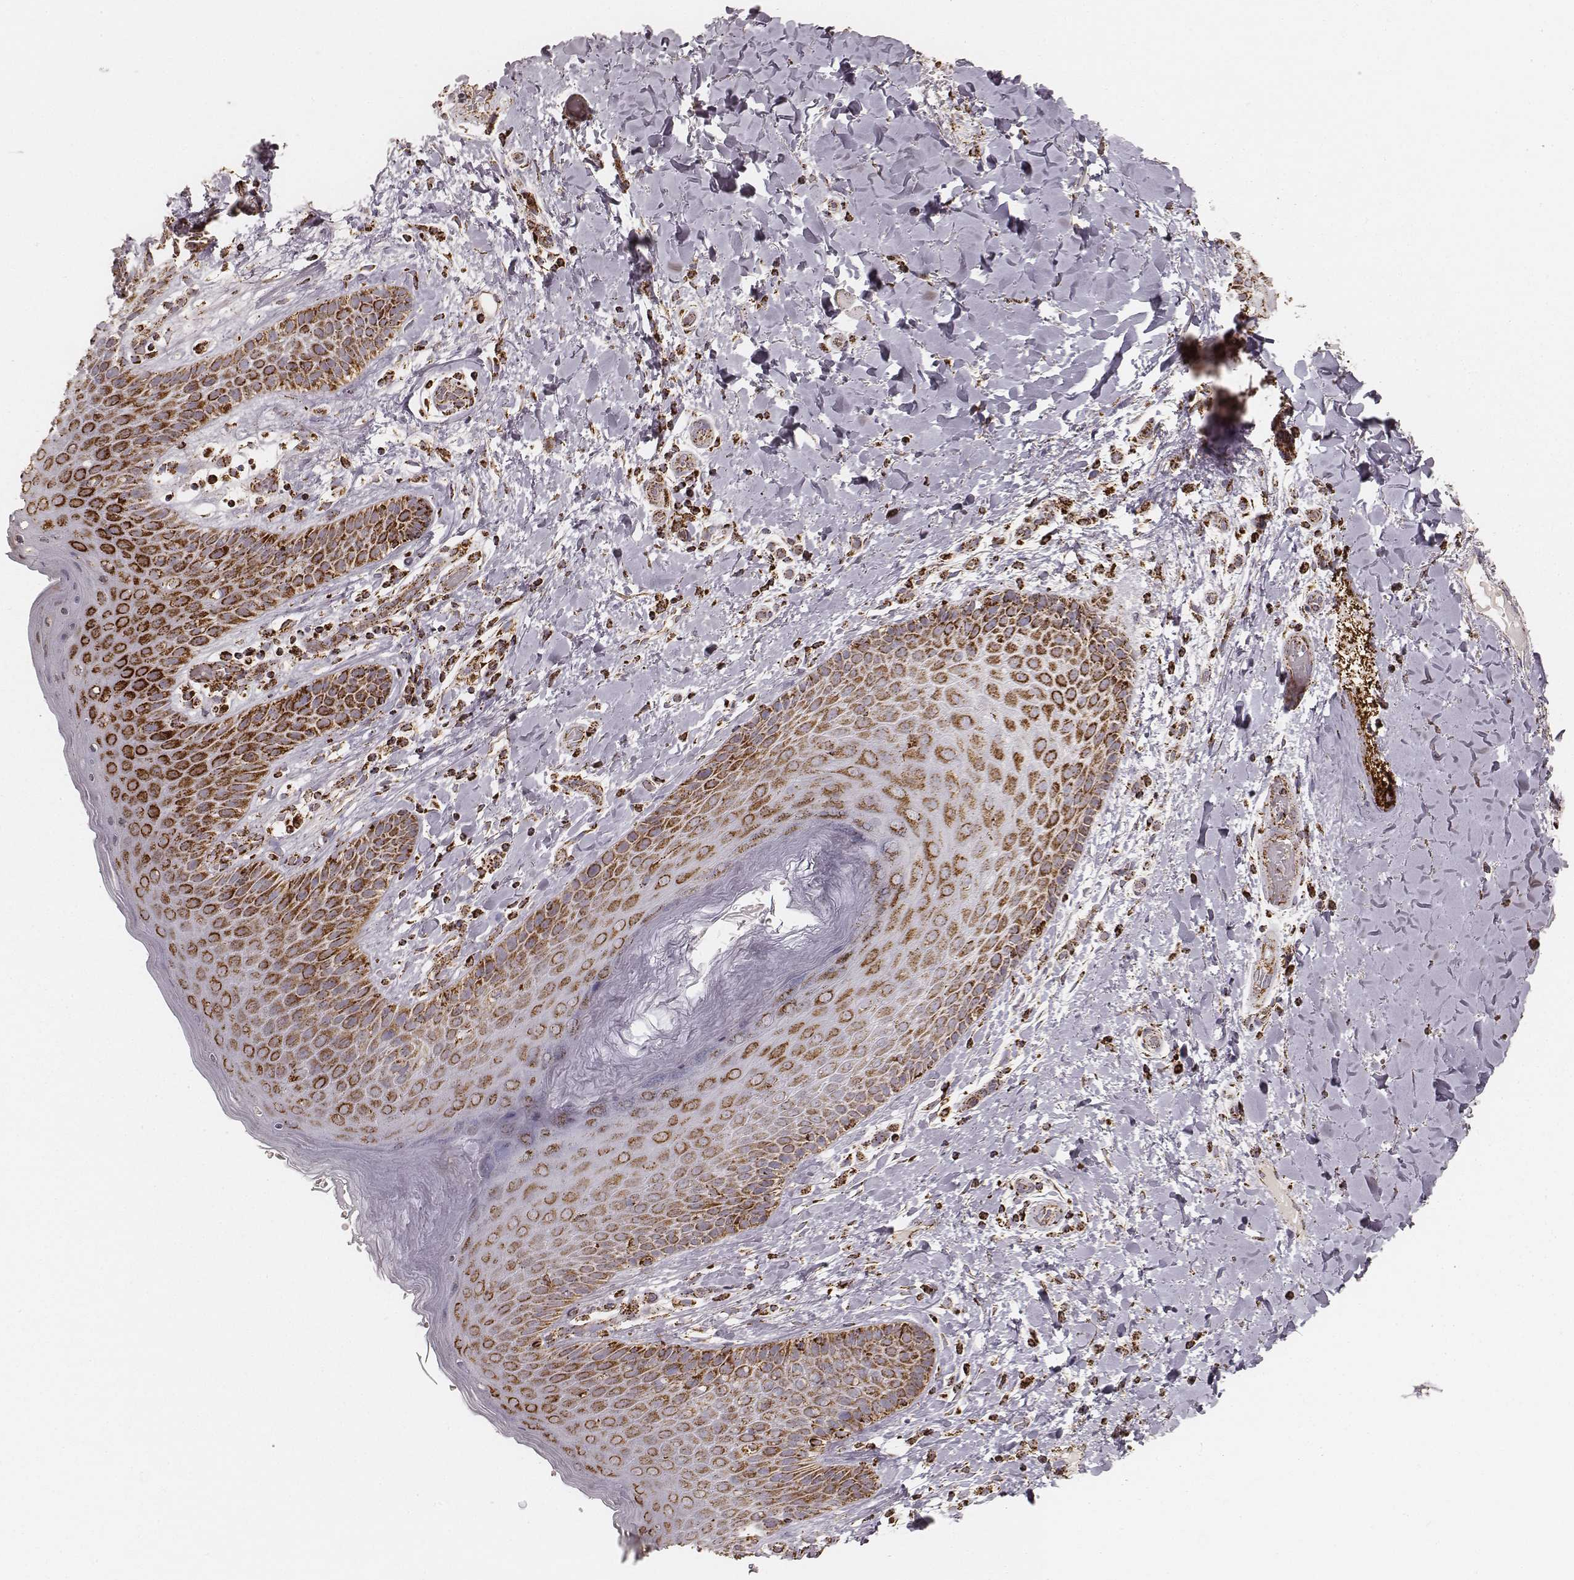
{"staining": {"intensity": "strong", "quantity": ">75%", "location": "cytoplasmic/membranous"}, "tissue": "skin", "cell_type": "Epidermal cells", "image_type": "normal", "snomed": [{"axis": "morphology", "description": "Normal tissue, NOS"}, {"axis": "topography", "description": "Anal"}], "caption": "About >75% of epidermal cells in unremarkable human skin exhibit strong cytoplasmic/membranous protein staining as visualized by brown immunohistochemical staining.", "gene": "CS", "patient": {"sex": "male", "age": 36}}